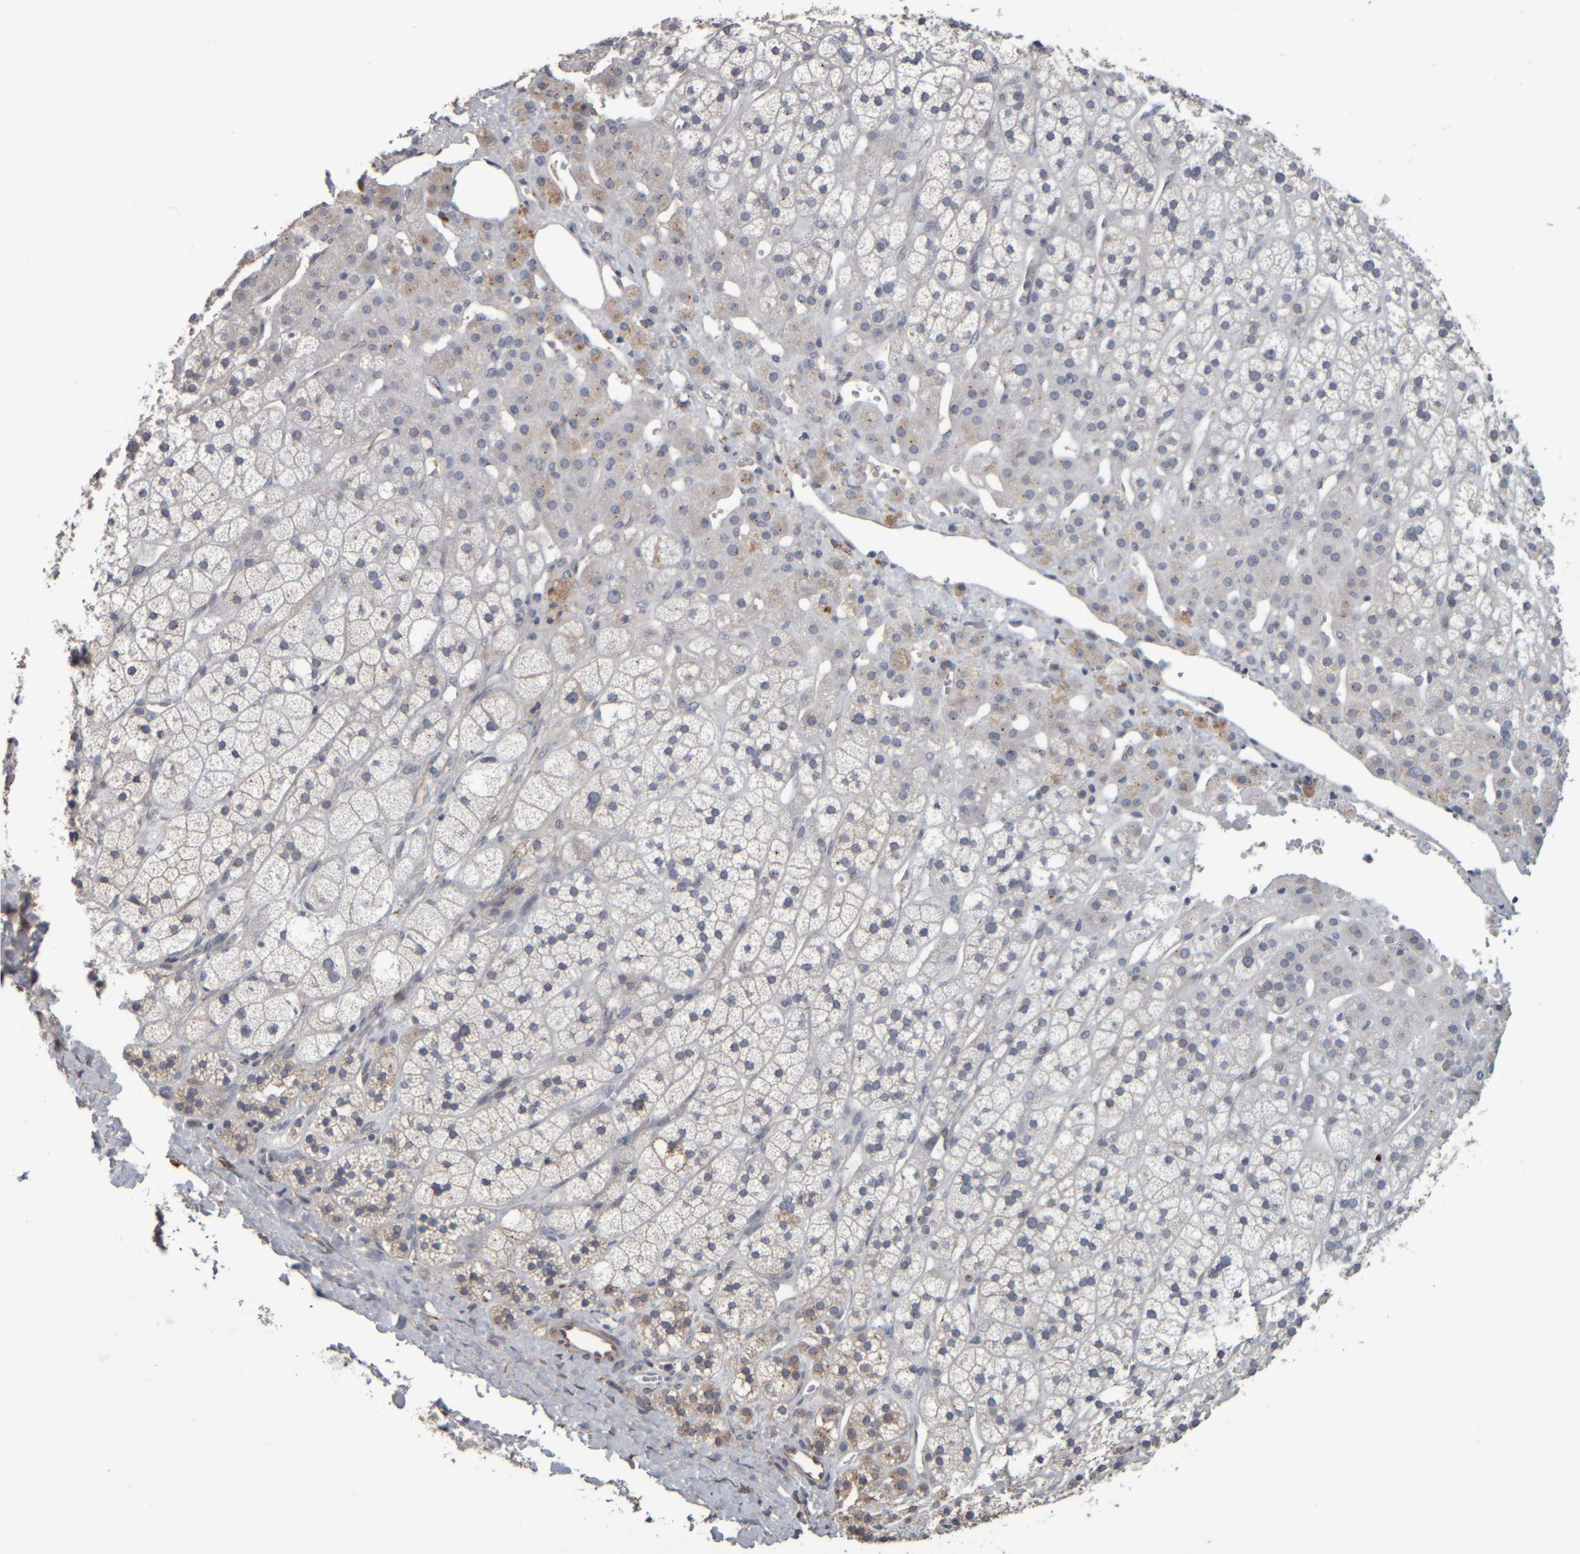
{"staining": {"intensity": "moderate", "quantity": "<25%", "location": "cytoplasmic/membranous"}, "tissue": "adrenal gland", "cell_type": "Glandular cells", "image_type": "normal", "snomed": [{"axis": "morphology", "description": "Normal tissue, NOS"}, {"axis": "topography", "description": "Adrenal gland"}], "caption": "An immunohistochemistry (IHC) image of normal tissue is shown. Protein staining in brown highlights moderate cytoplasmic/membranous positivity in adrenal gland within glandular cells.", "gene": "CAVIN4", "patient": {"sex": "male", "age": 56}}